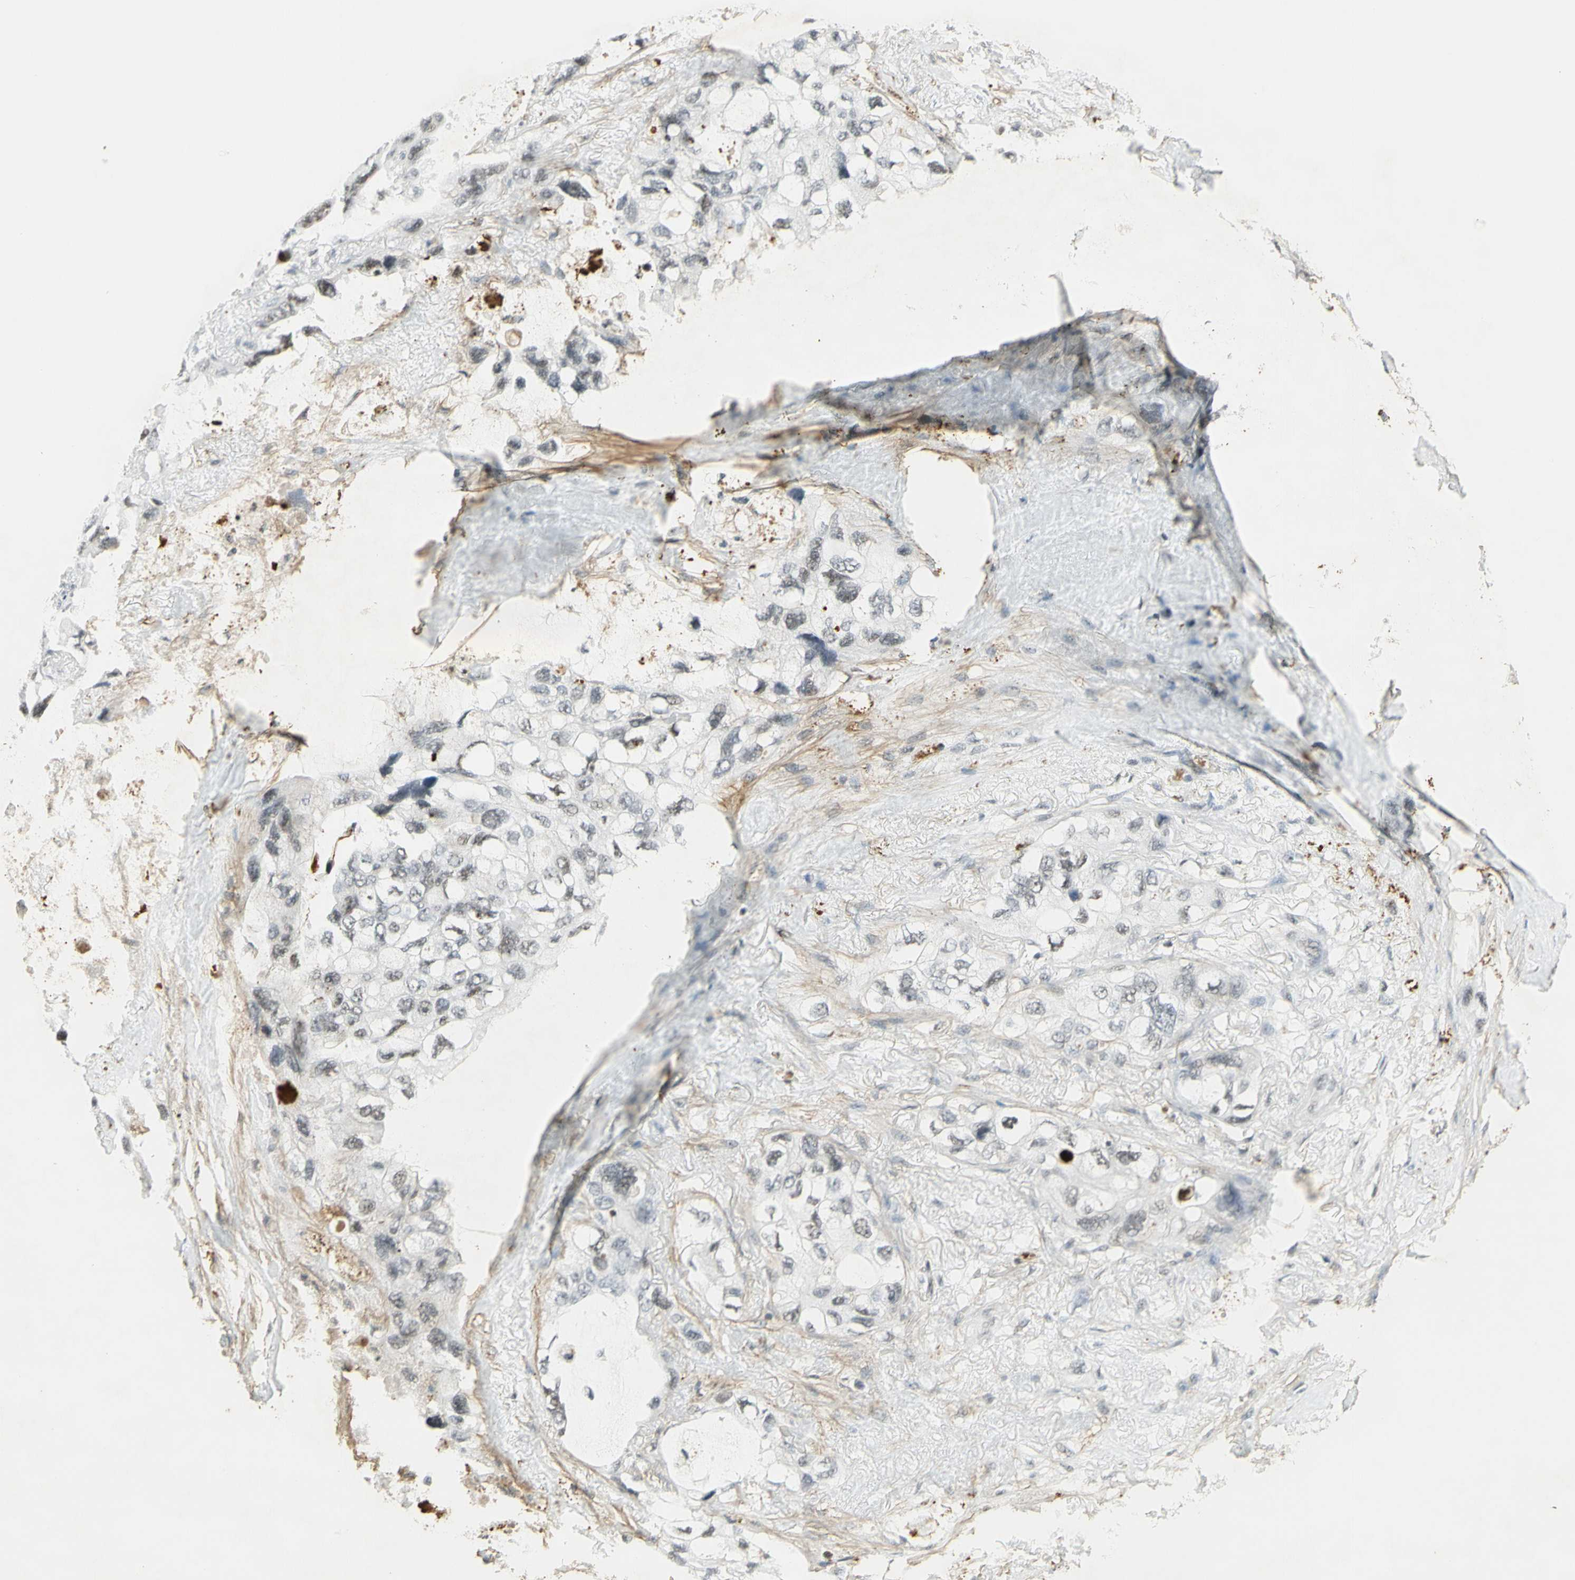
{"staining": {"intensity": "negative", "quantity": "none", "location": "none"}, "tissue": "lung cancer", "cell_type": "Tumor cells", "image_type": "cancer", "snomed": [{"axis": "morphology", "description": "Squamous cell carcinoma, NOS"}, {"axis": "topography", "description": "Lung"}], "caption": "The image demonstrates no staining of tumor cells in lung squamous cell carcinoma.", "gene": "IRF1", "patient": {"sex": "female", "age": 73}}